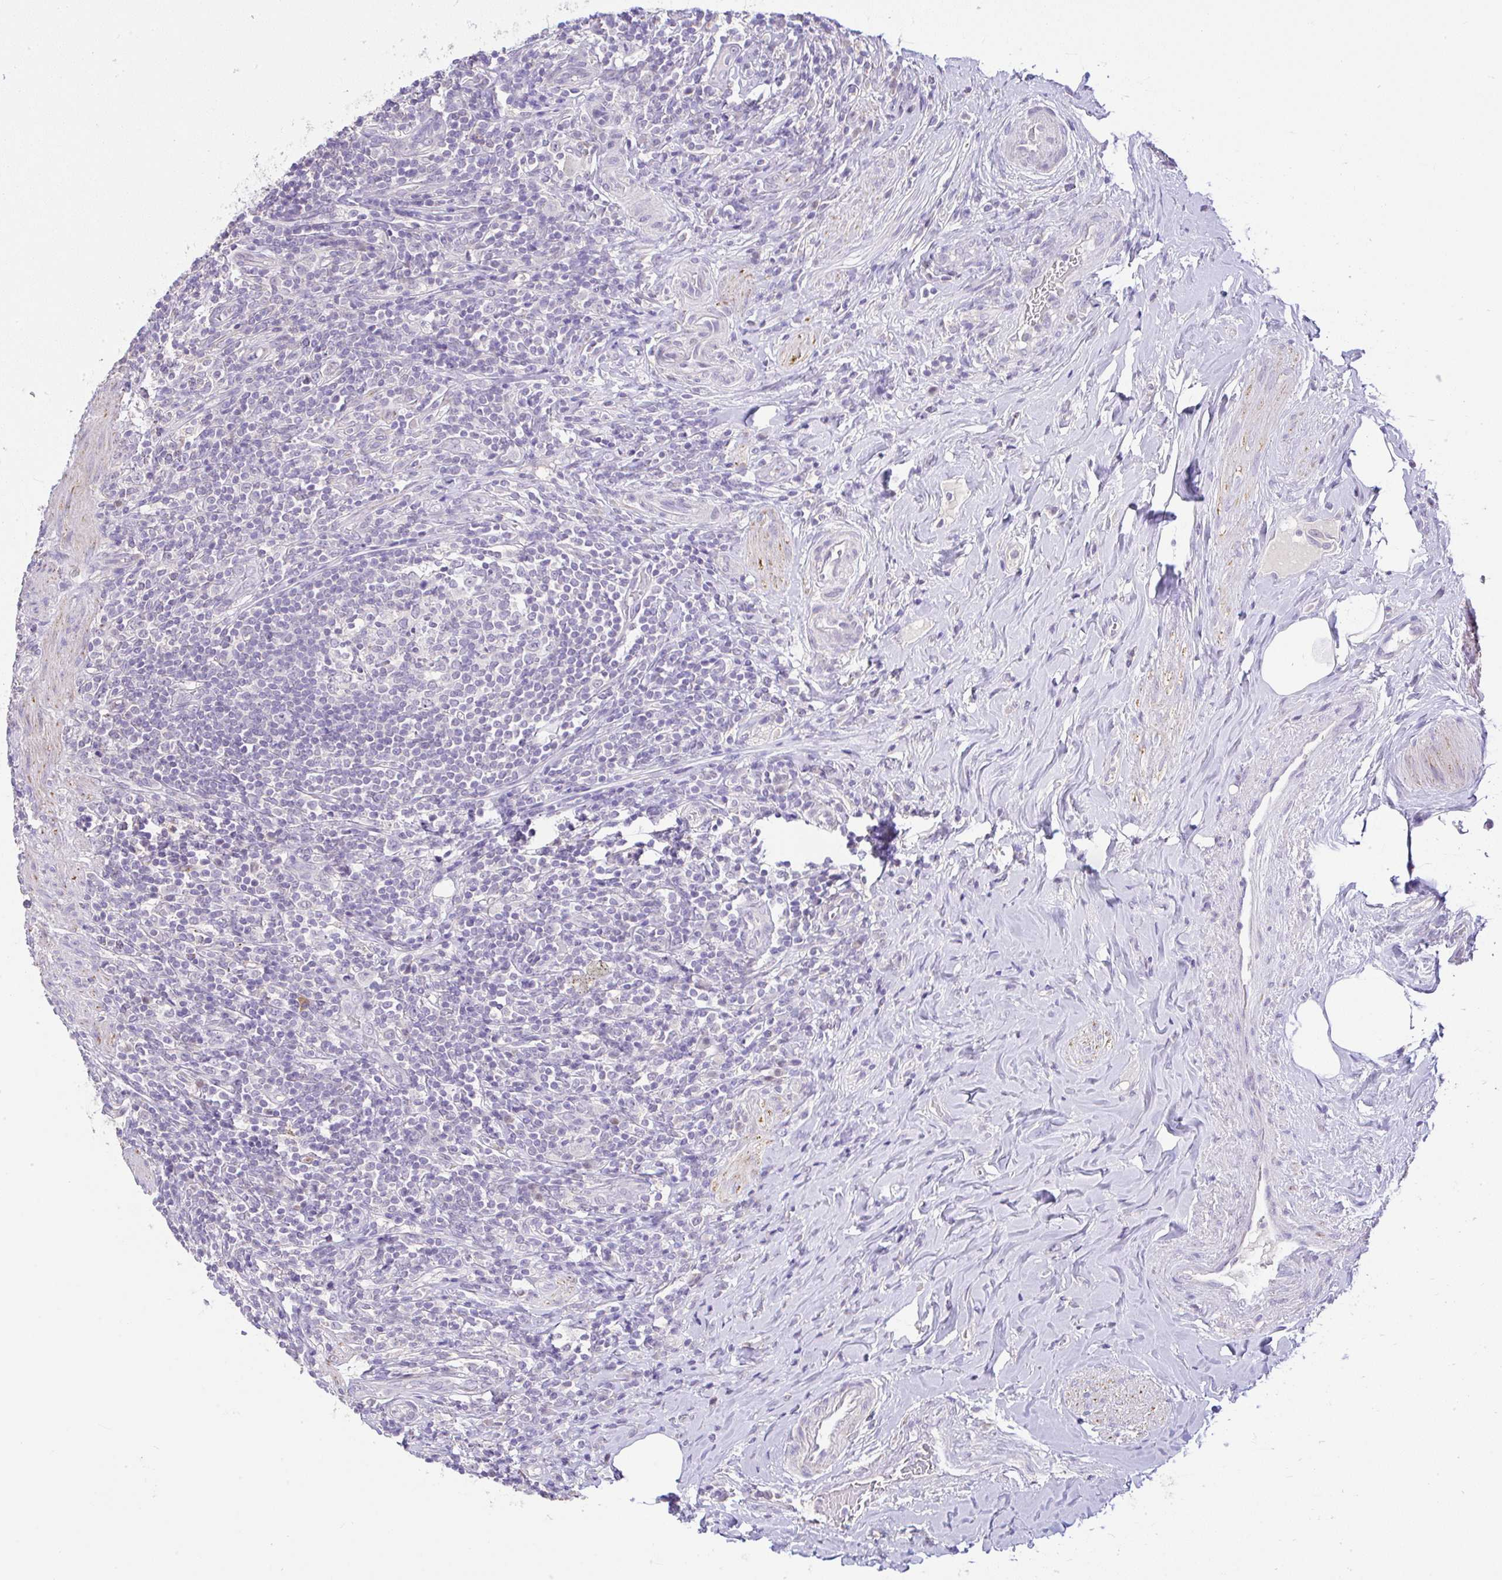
{"staining": {"intensity": "strong", "quantity": "<25%", "location": "cytoplasmic/membranous"}, "tissue": "appendix", "cell_type": "Glandular cells", "image_type": "normal", "snomed": [{"axis": "morphology", "description": "Normal tissue, NOS"}, {"axis": "topography", "description": "Appendix"}], "caption": "Immunohistochemistry of benign human appendix displays medium levels of strong cytoplasmic/membranous expression in about <25% of glandular cells.", "gene": "CTU1", "patient": {"sex": "female", "age": 43}}